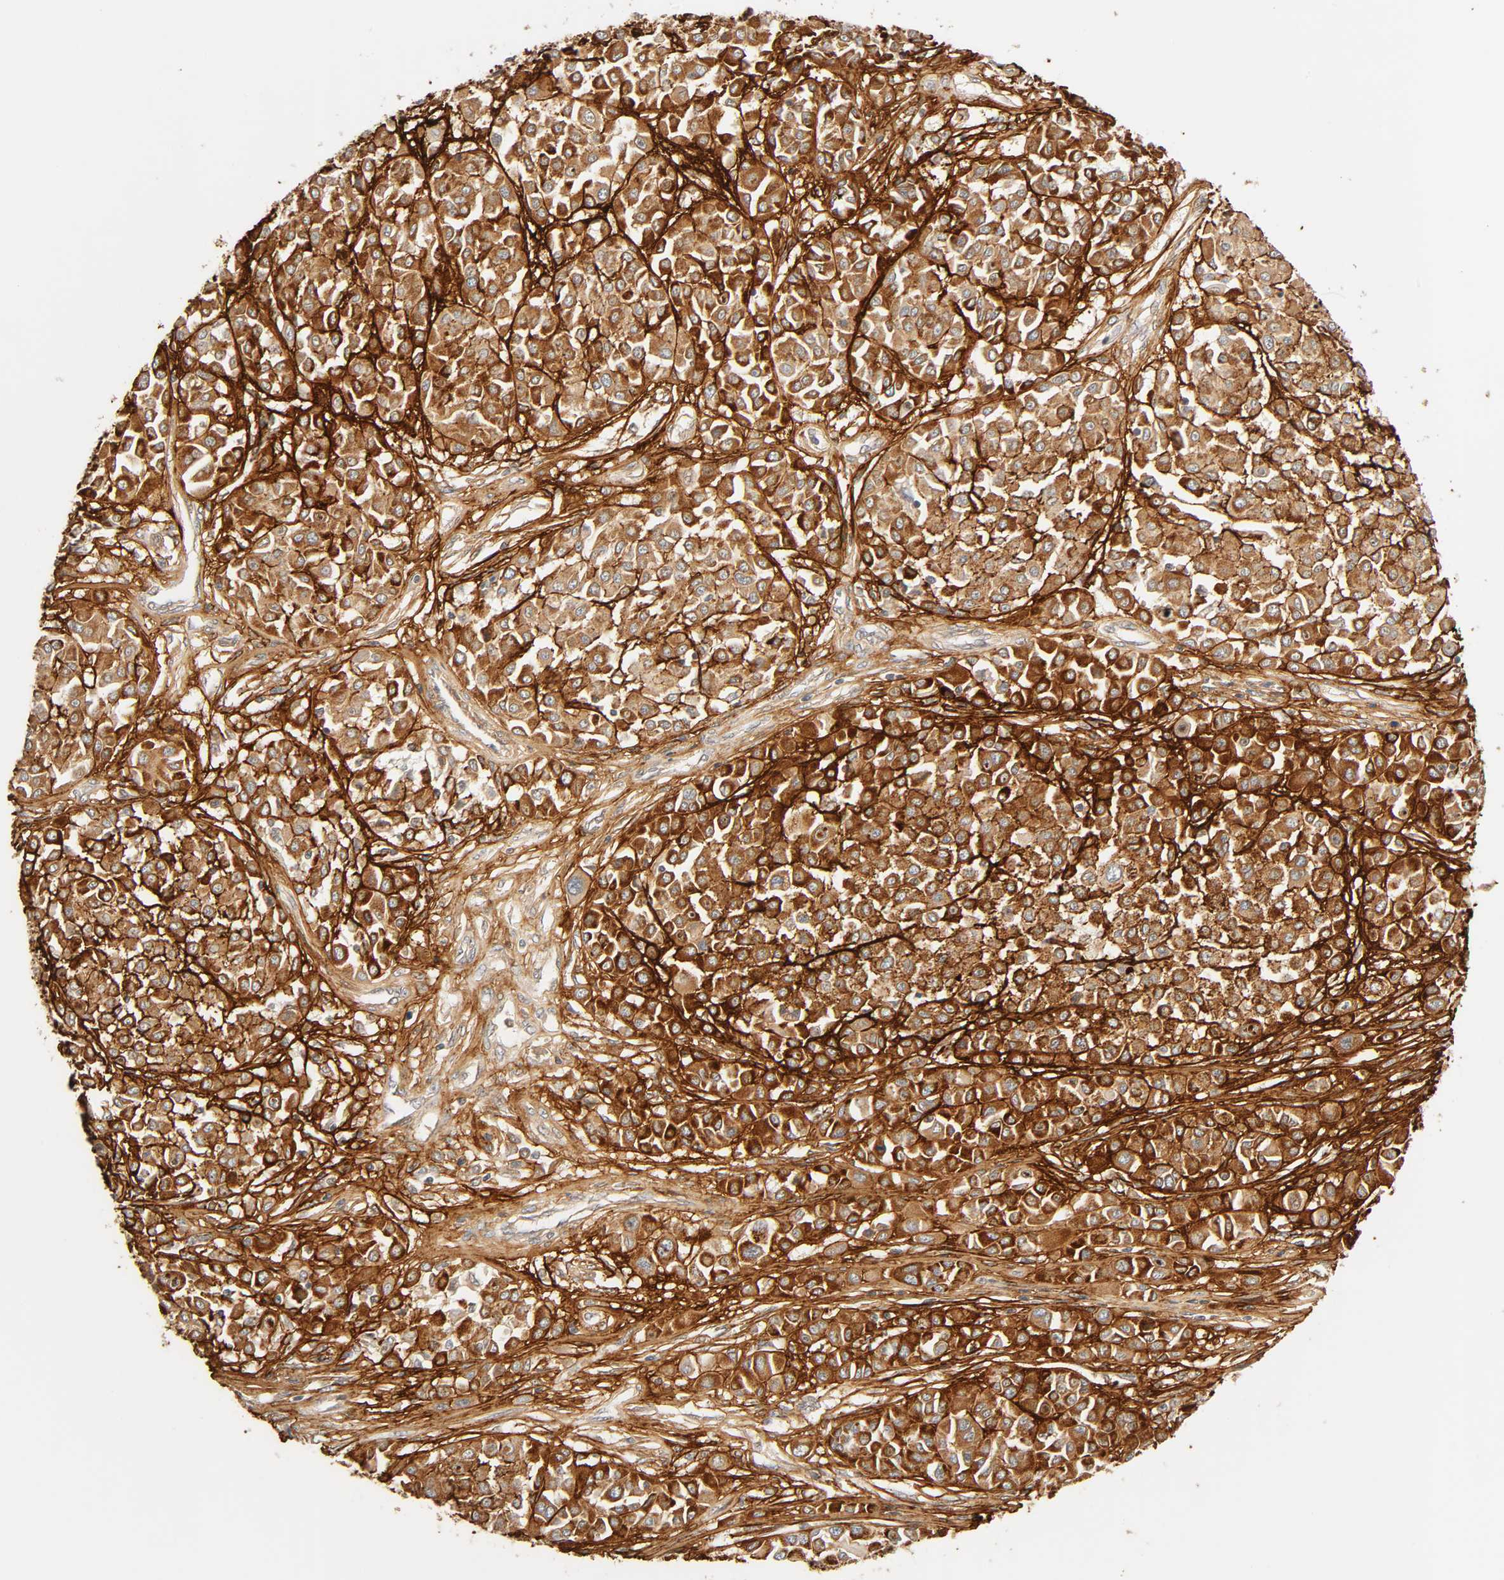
{"staining": {"intensity": "strong", "quantity": ">75%", "location": "cytoplasmic/membranous"}, "tissue": "melanoma", "cell_type": "Tumor cells", "image_type": "cancer", "snomed": [{"axis": "morphology", "description": "Malignant melanoma, Metastatic site"}, {"axis": "topography", "description": "Soft tissue"}], "caption": "Malignant melanoma (metastatic site) stained for a protein displays strong cytoplasmic/membranous positivity in tumor cells.", "gene": "CACNA1G", "patient": {"sex": "male", "age": 41}}